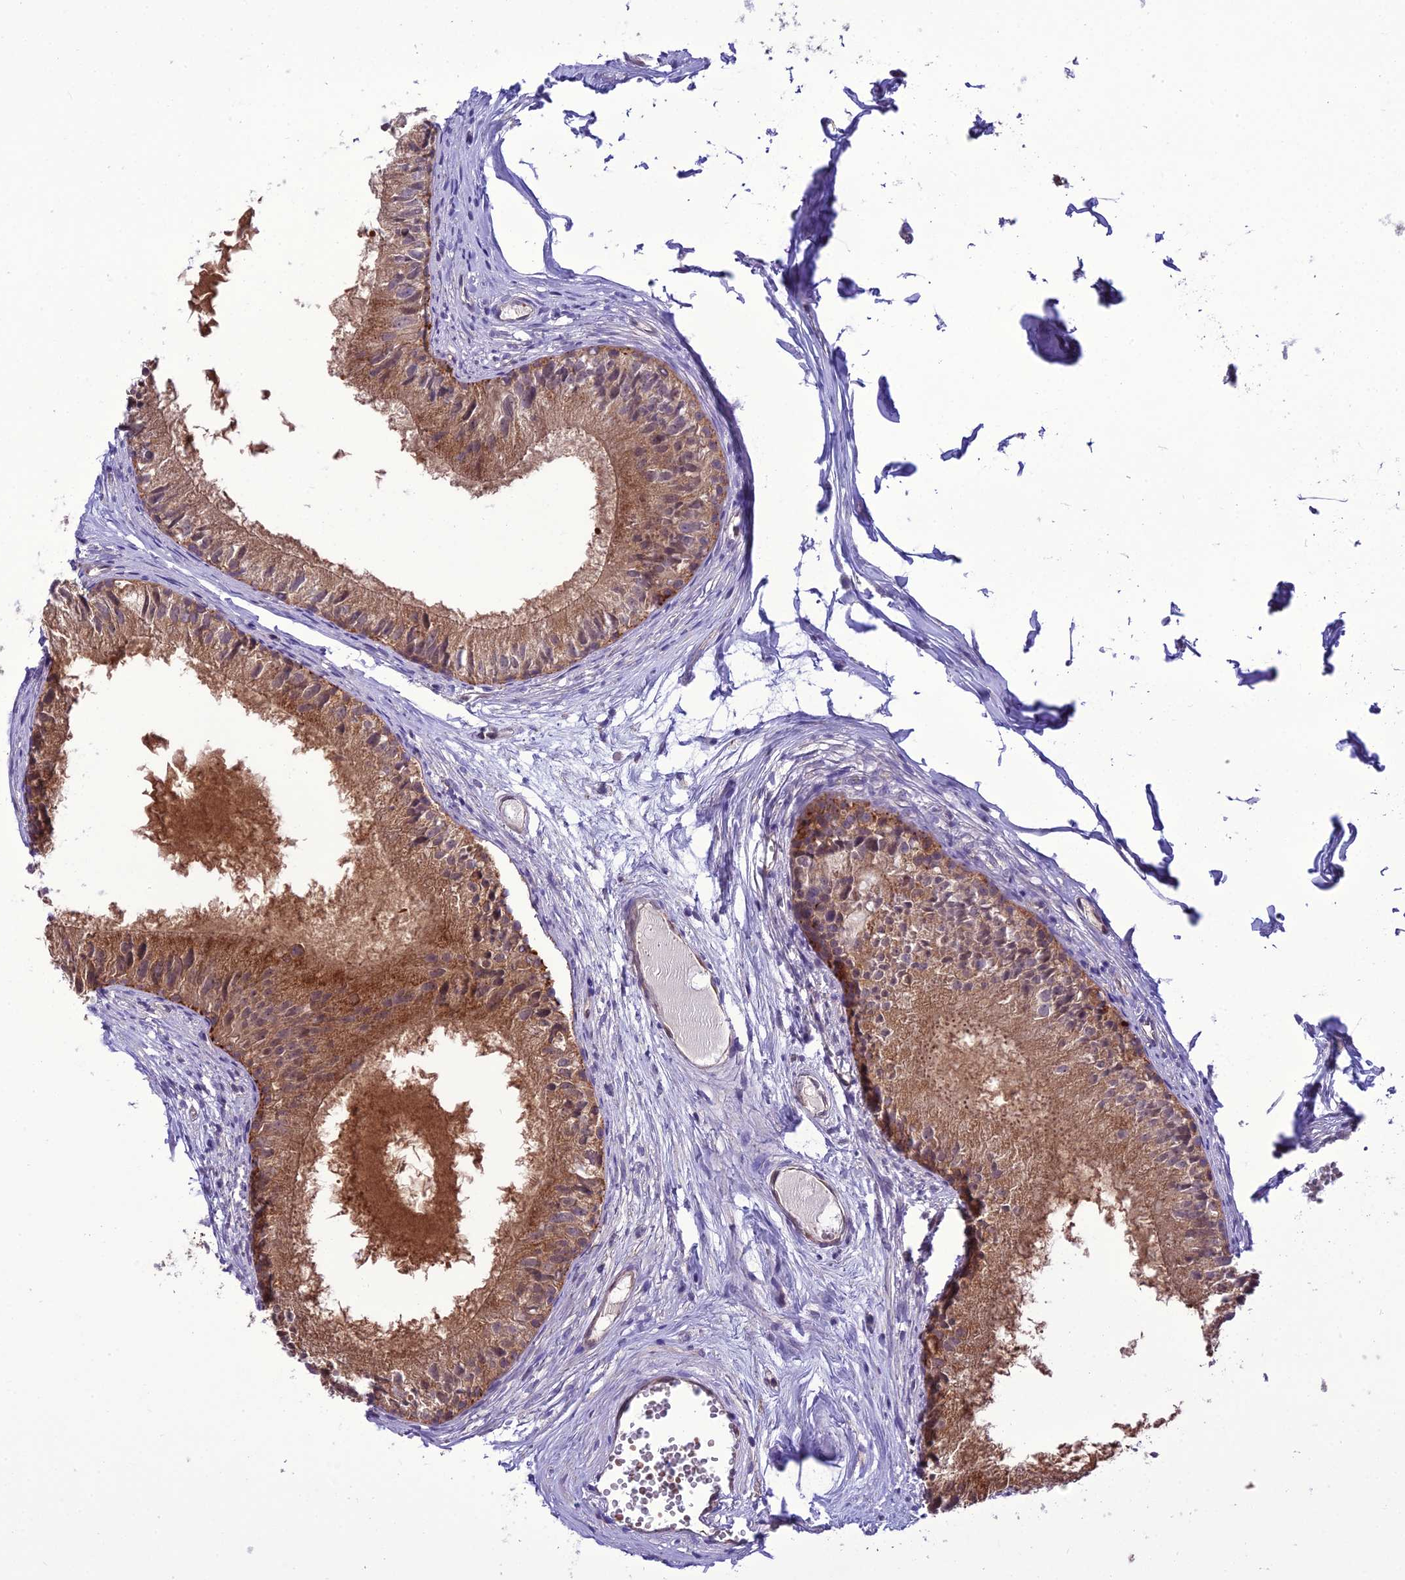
{"staining": {"intensity": "moderate", "quantity": ">75%", "location": "cytoplasmic/membranous"}, "tissue": "epididymis", "cell_type": "Glandular cells", "image_type": "normal", "snomed": [{"axis": "morphology", "description": "Normal tissue, NOS"}, {"axis": "morphology", "description": "Seminoma in situ"}, {"axis": "topography", "description": "Testis"}, {"axis": "topography", "description": "Epididymis"}], "caption": "High-magnification brightfield microscopy of benign epididymis stained with DAB (3,3'-diaminobenzidine) (brown) and counterstained with hematoxylin (blue). glandular cells exhibit moderate cytoplasmic/membranous staining is present in approximately>75% of cells.", "gene": "BORCS6", "patient": {"sex": "male", "age": 28}}